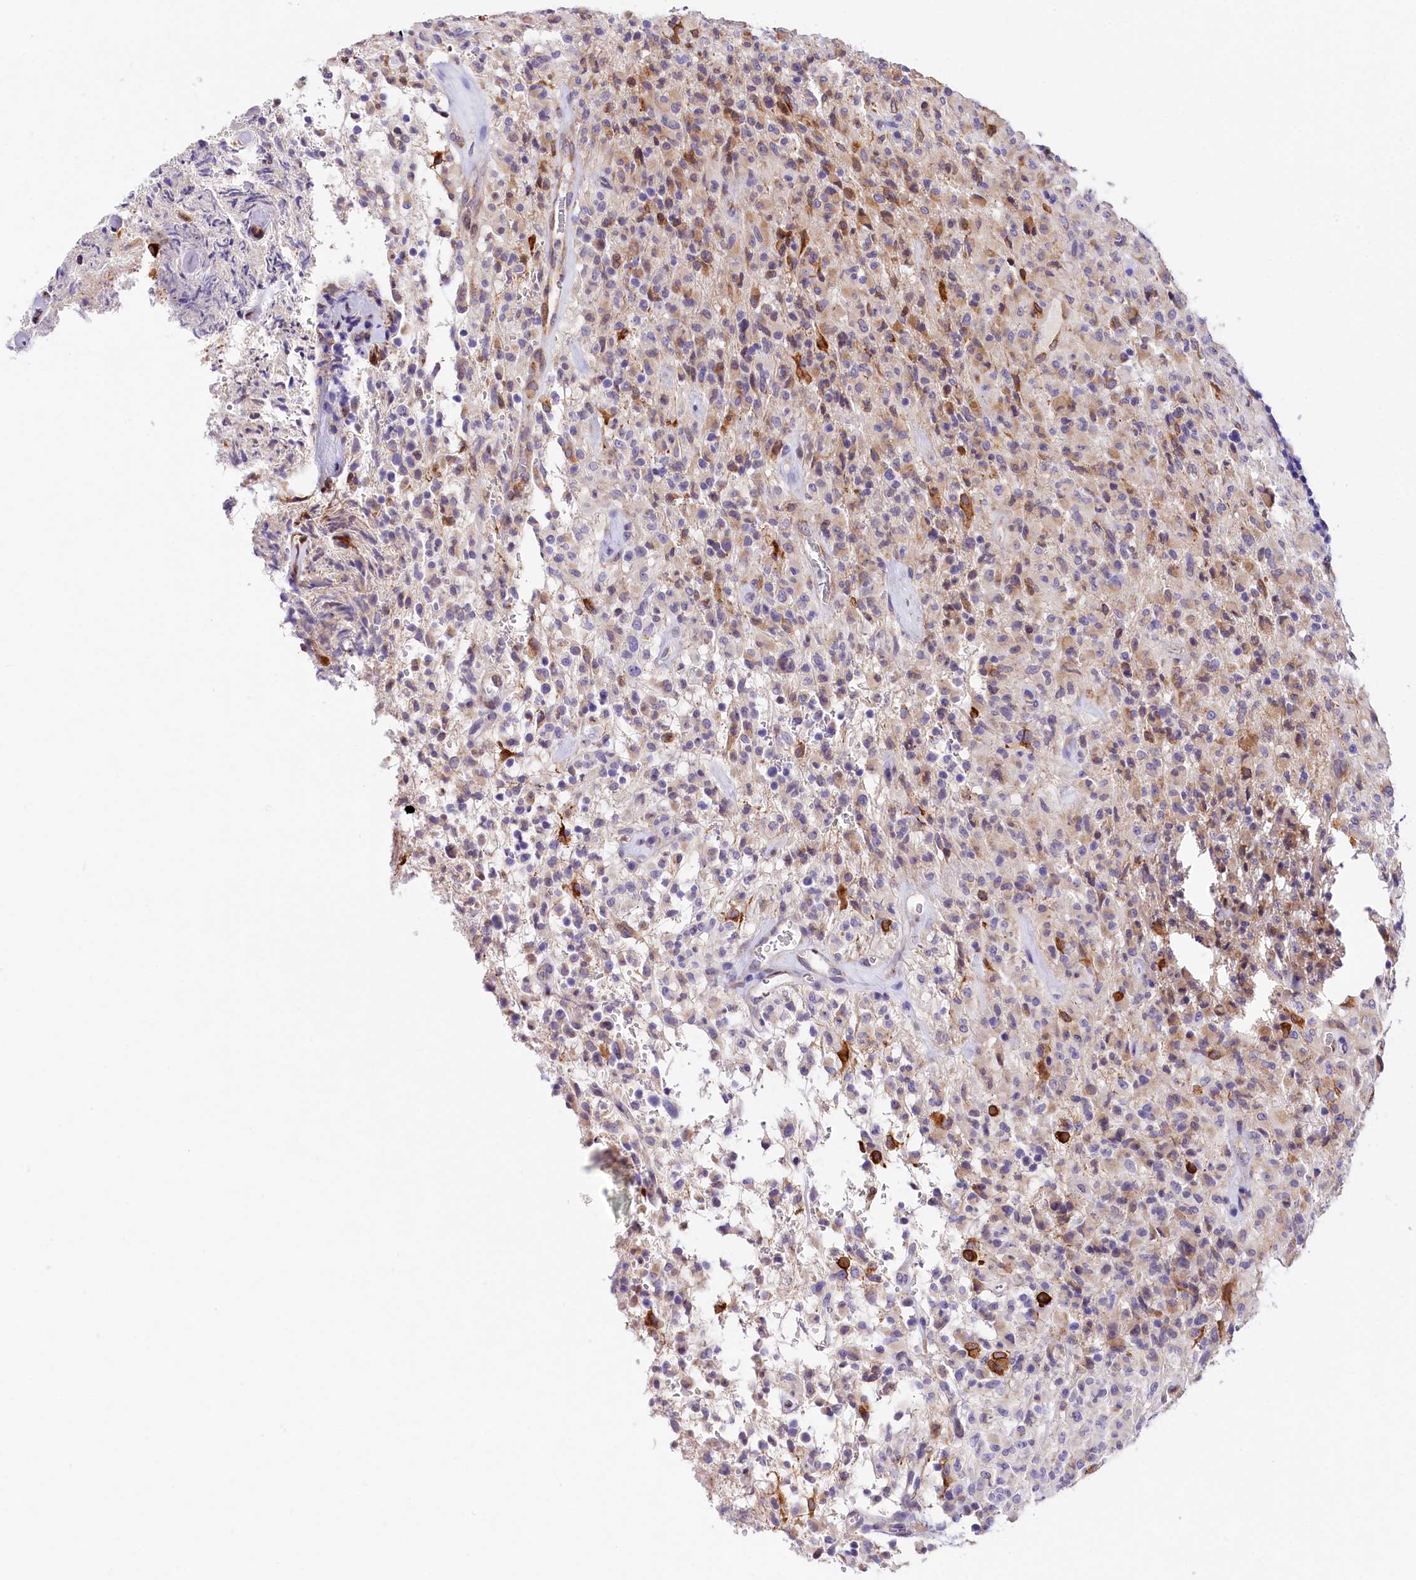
{"staining": {"intensity": "moderate", "quantity": "<25%", "location": "cytoplasmic/membranous"}, "tissue": "glioma", "cell_type": "Tumor cells", "image_type": "cancer", "snomed": [{"axis": "morphology", "description": "Glioma, malignant, High grade"}, {"axis": "topography", "description": "Brain"}], "caption": "Protein staining displays moderate cytoplasmic/membranous positivity in approximately <25% of tumor cells in malignant high-grade glioma.", "gene": "ITGA1", "patient": {"sex": "female", "age": 57}}